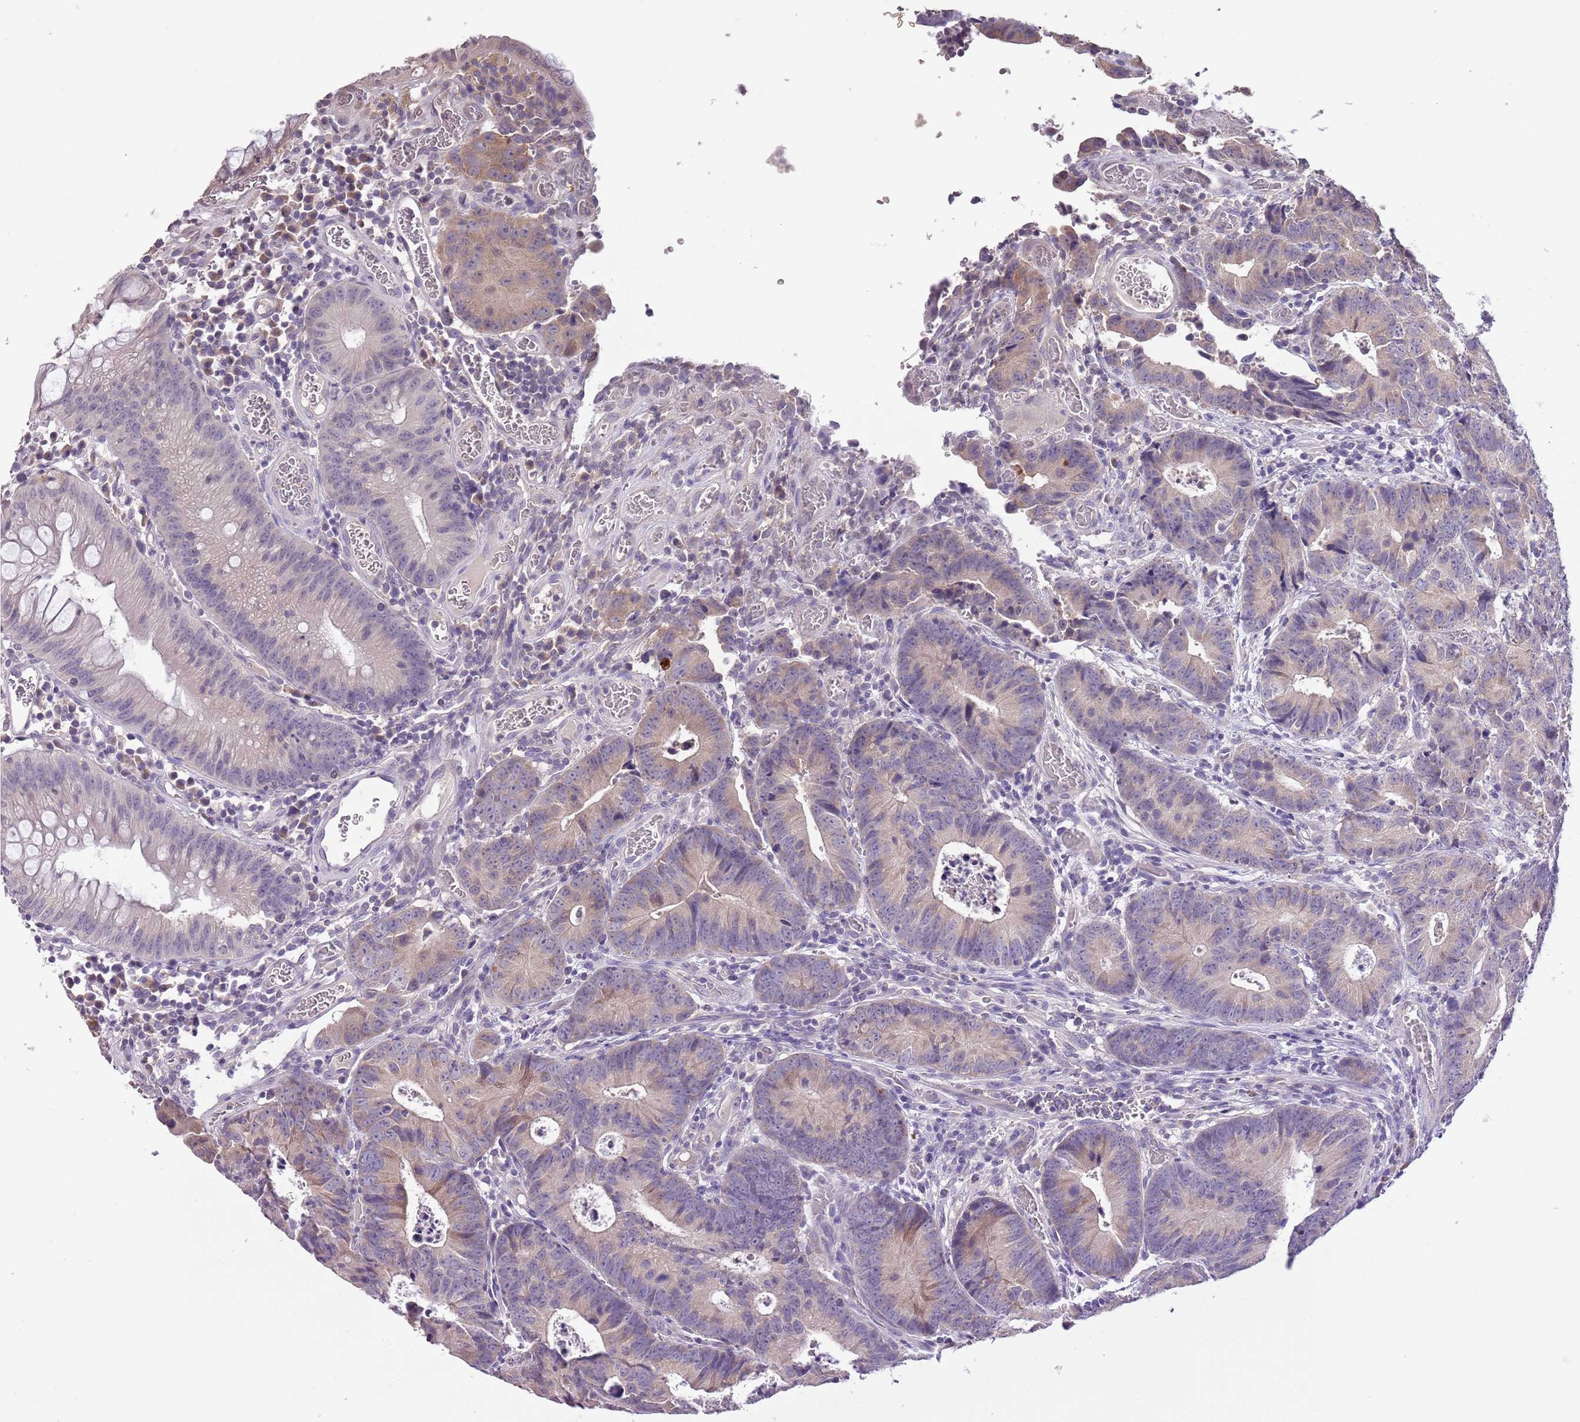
{"staining": {"intensity": "weak", "quantity": "25%-75%", "location": "cytoplasmic/membranous"}, "tissue": "colorectal cancer", "cell_type": "Tumor cells", "image_type": "cancer", "snomed": [{"axis": "morphology", "description": "Adenocarcinoma, NOS"}, {"axis": "topography", "description": "Colon"}], "caption": "Colorectal adenocarcinoma was stained to show a protein in brown. There is low levels of weak cytoplasmic/membranous positivity in approximately 25%-75% of tumor cells.", "gene": "SLC35E3", "patient": {"sex": "female", "age": 57}}